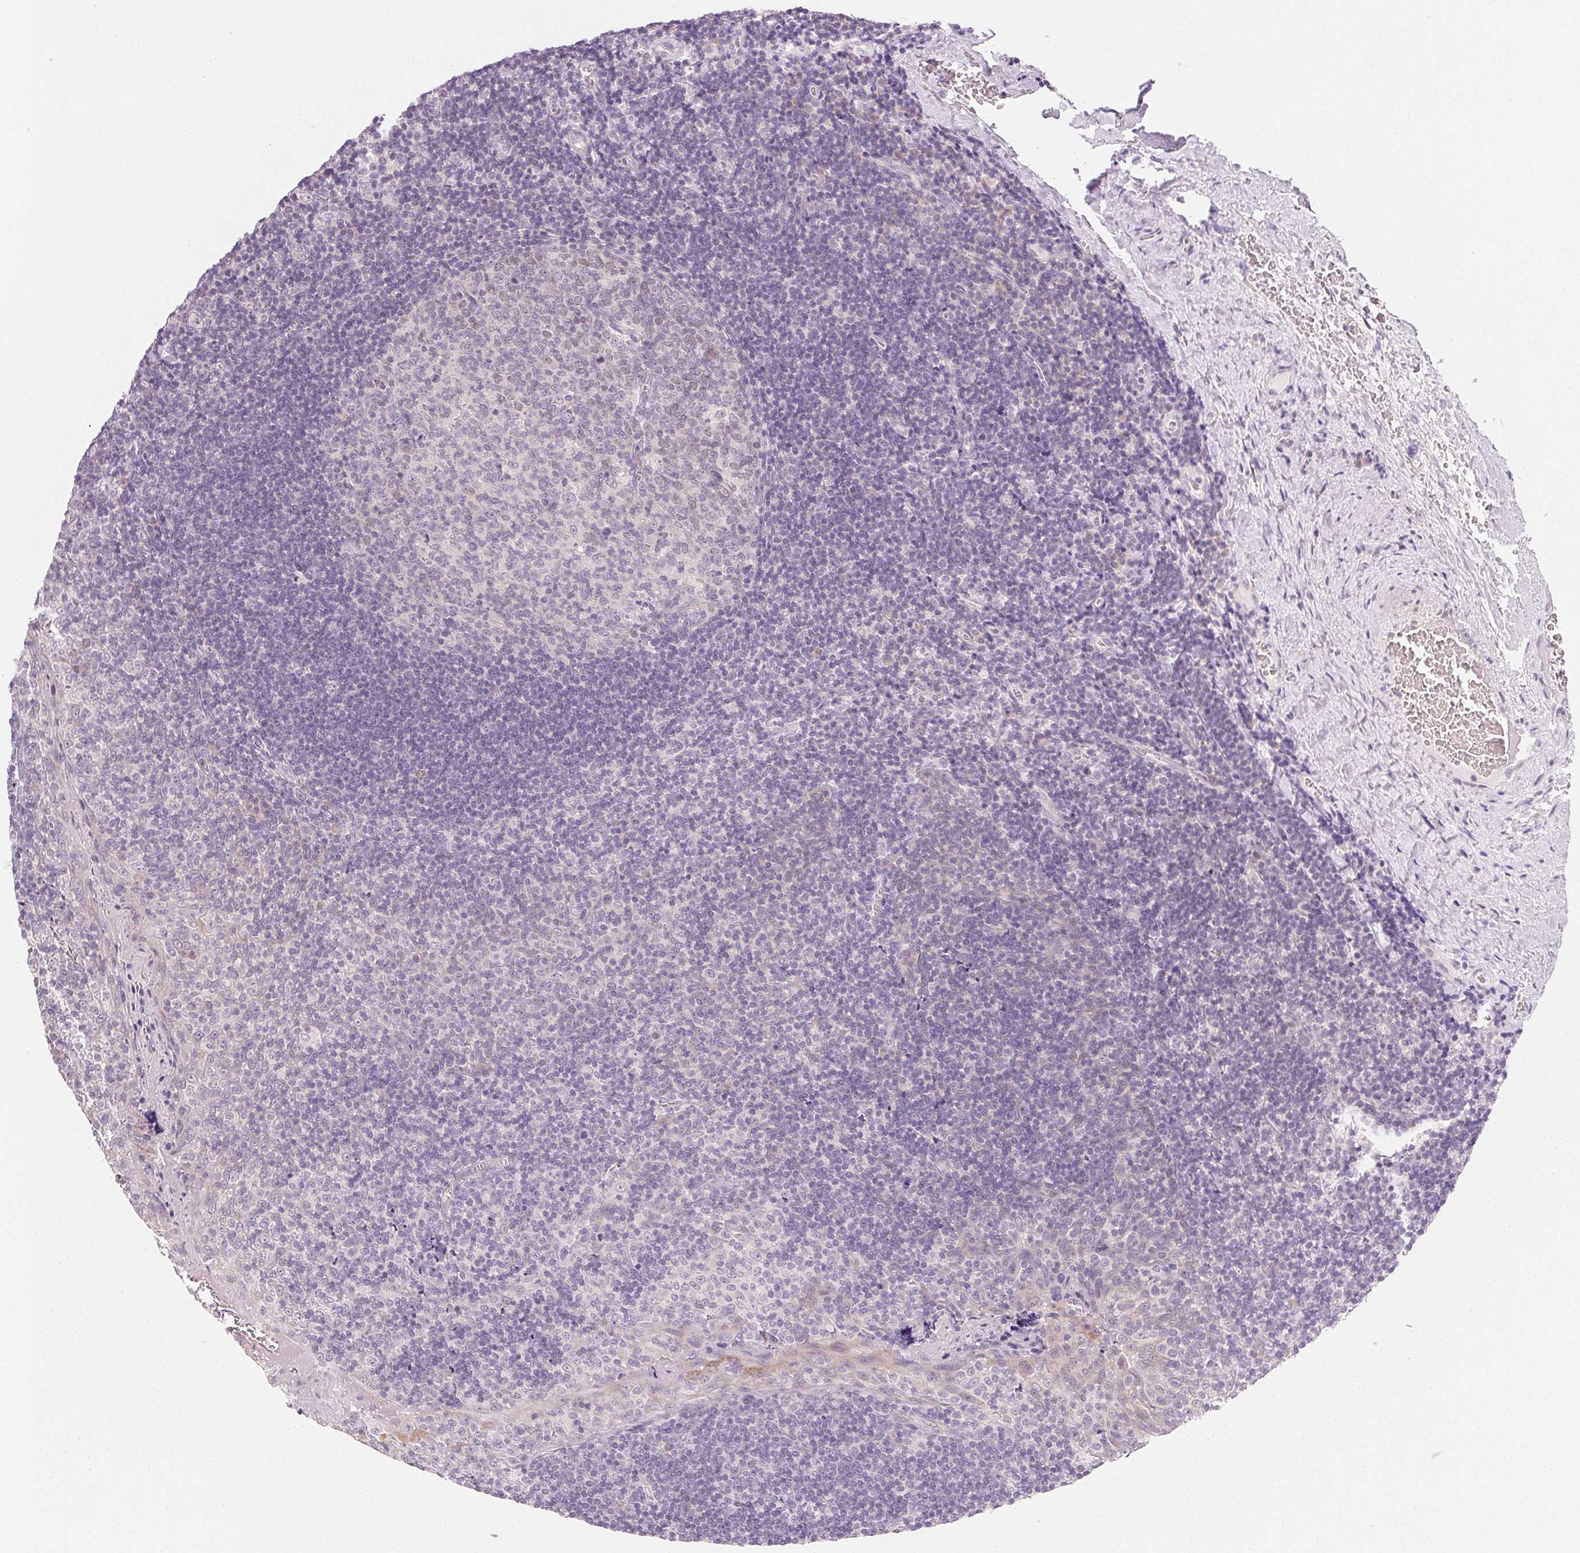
{"staining": {"intensity": "negative", "quantity": "none", "location": "none"}, "tissue": "tonsil", "cell_type": "Germinal center cells", "image_type": "normal", "snomed": [{"axis": "morphology", "description": "Normal tissue, NOS"}, {"axis": "morphology", "description": "Inflammation, NOS"}, {"axis": "topography", "description": "Tonsil"}], "caption": "High power microscopy histopathology image of an immunohistochemistry photomicrograph of unremarkable tonsil, revealing no significant staining in germinal center cells.", "gene": "MYBL1", "patient": {"sex": "female", "age": 31}}